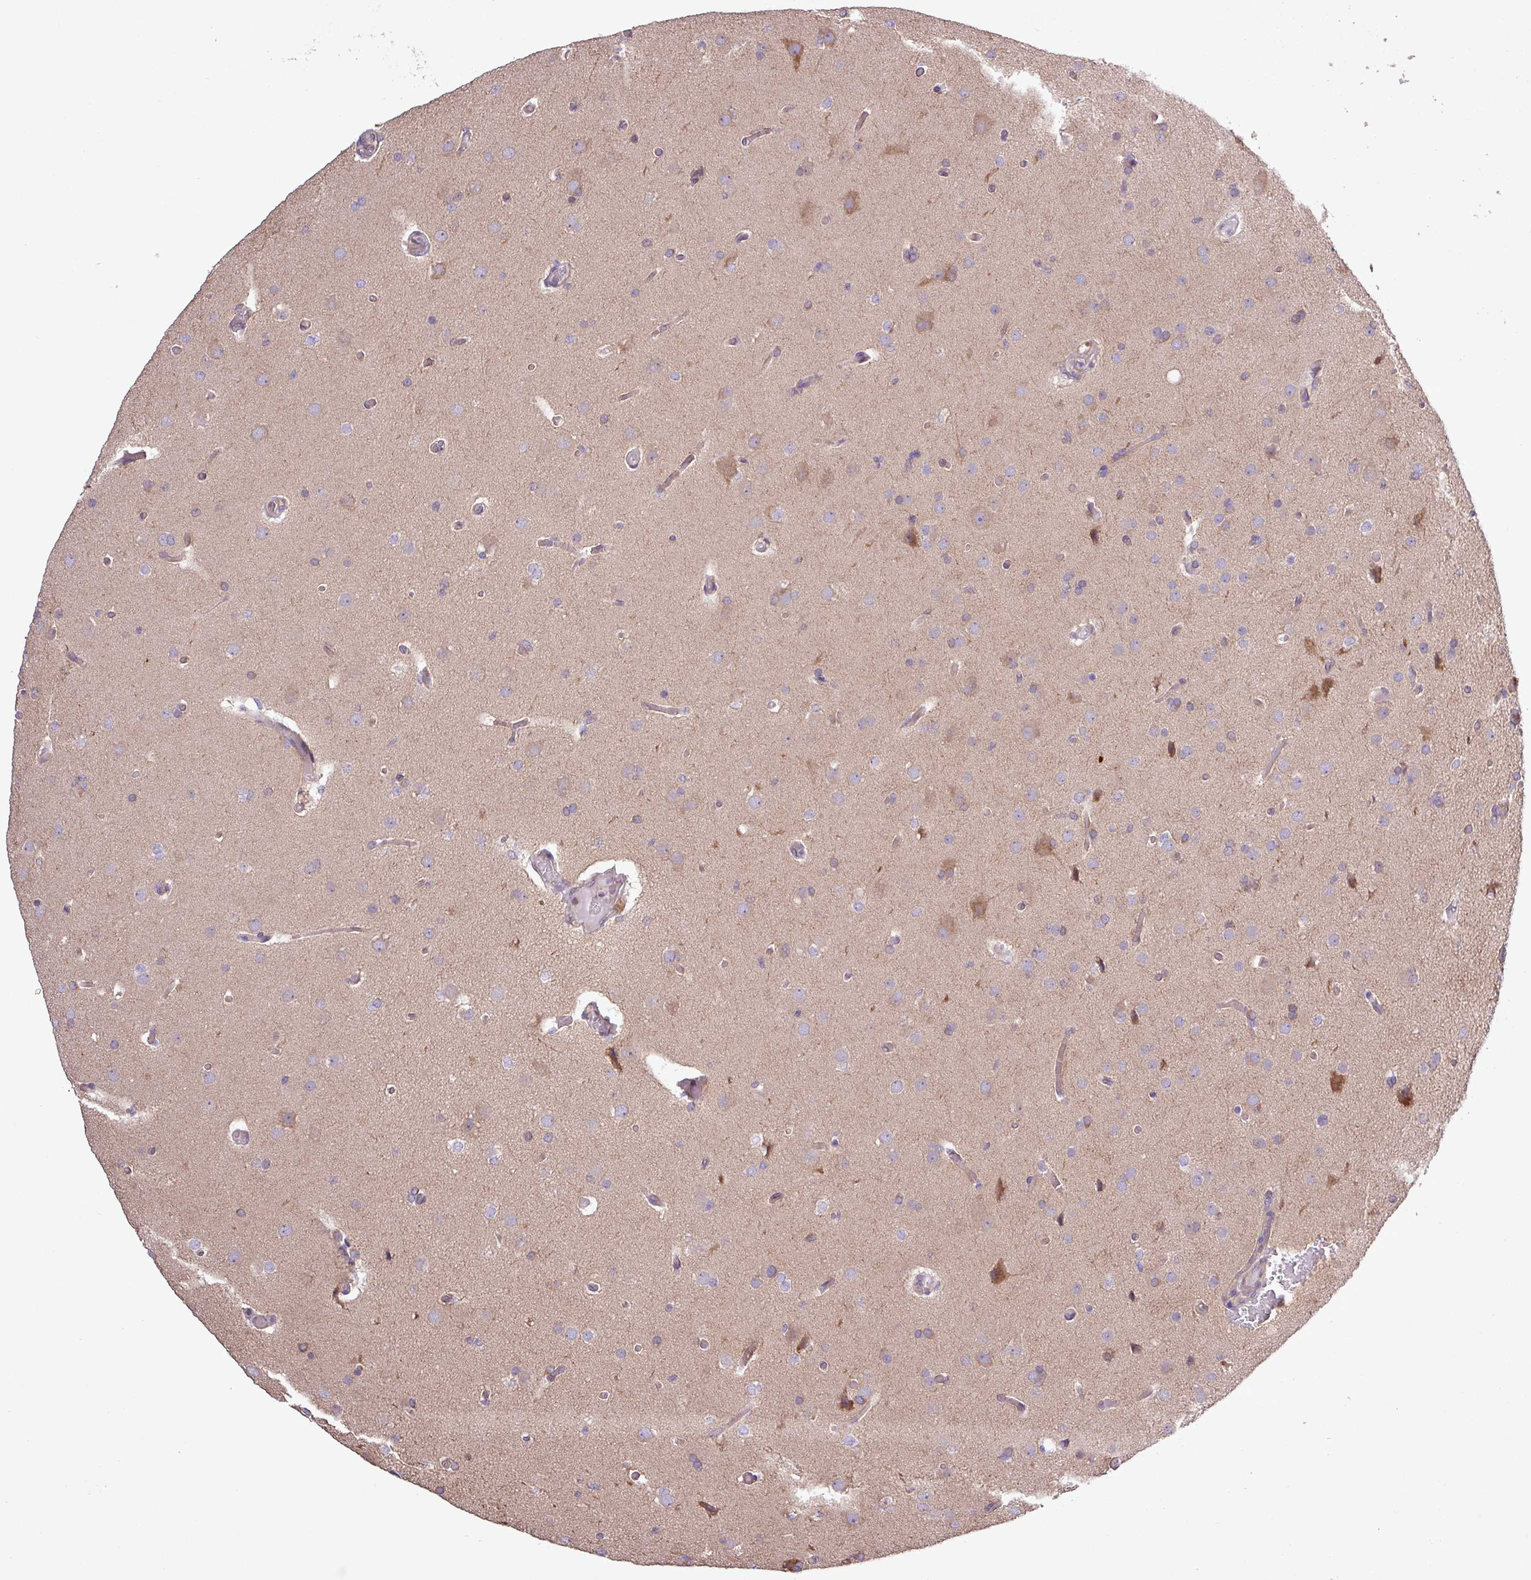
{"staining": {"intensity": "negative", "quantity": "none", "location": "none"}, "tissue": "glioma", "cell_type": "Tumor cells", "image_type": "cancer", "snomed": [{"axis": "morphology", "description": "Glioma, malignant, High grade"}, {"axis": "topography", "description": "Cerebral cortex"}], "caption": "DAB immunohistochemical staining of glioma demonstrates no significant staining in tumor cells. (Stains: DAB IHC with hematoxylin counter stain, Microscopy: brightfield microscopy at high magnification).", "gene": "MEGF6", "patient": {"sex": "female", "age": 36}}